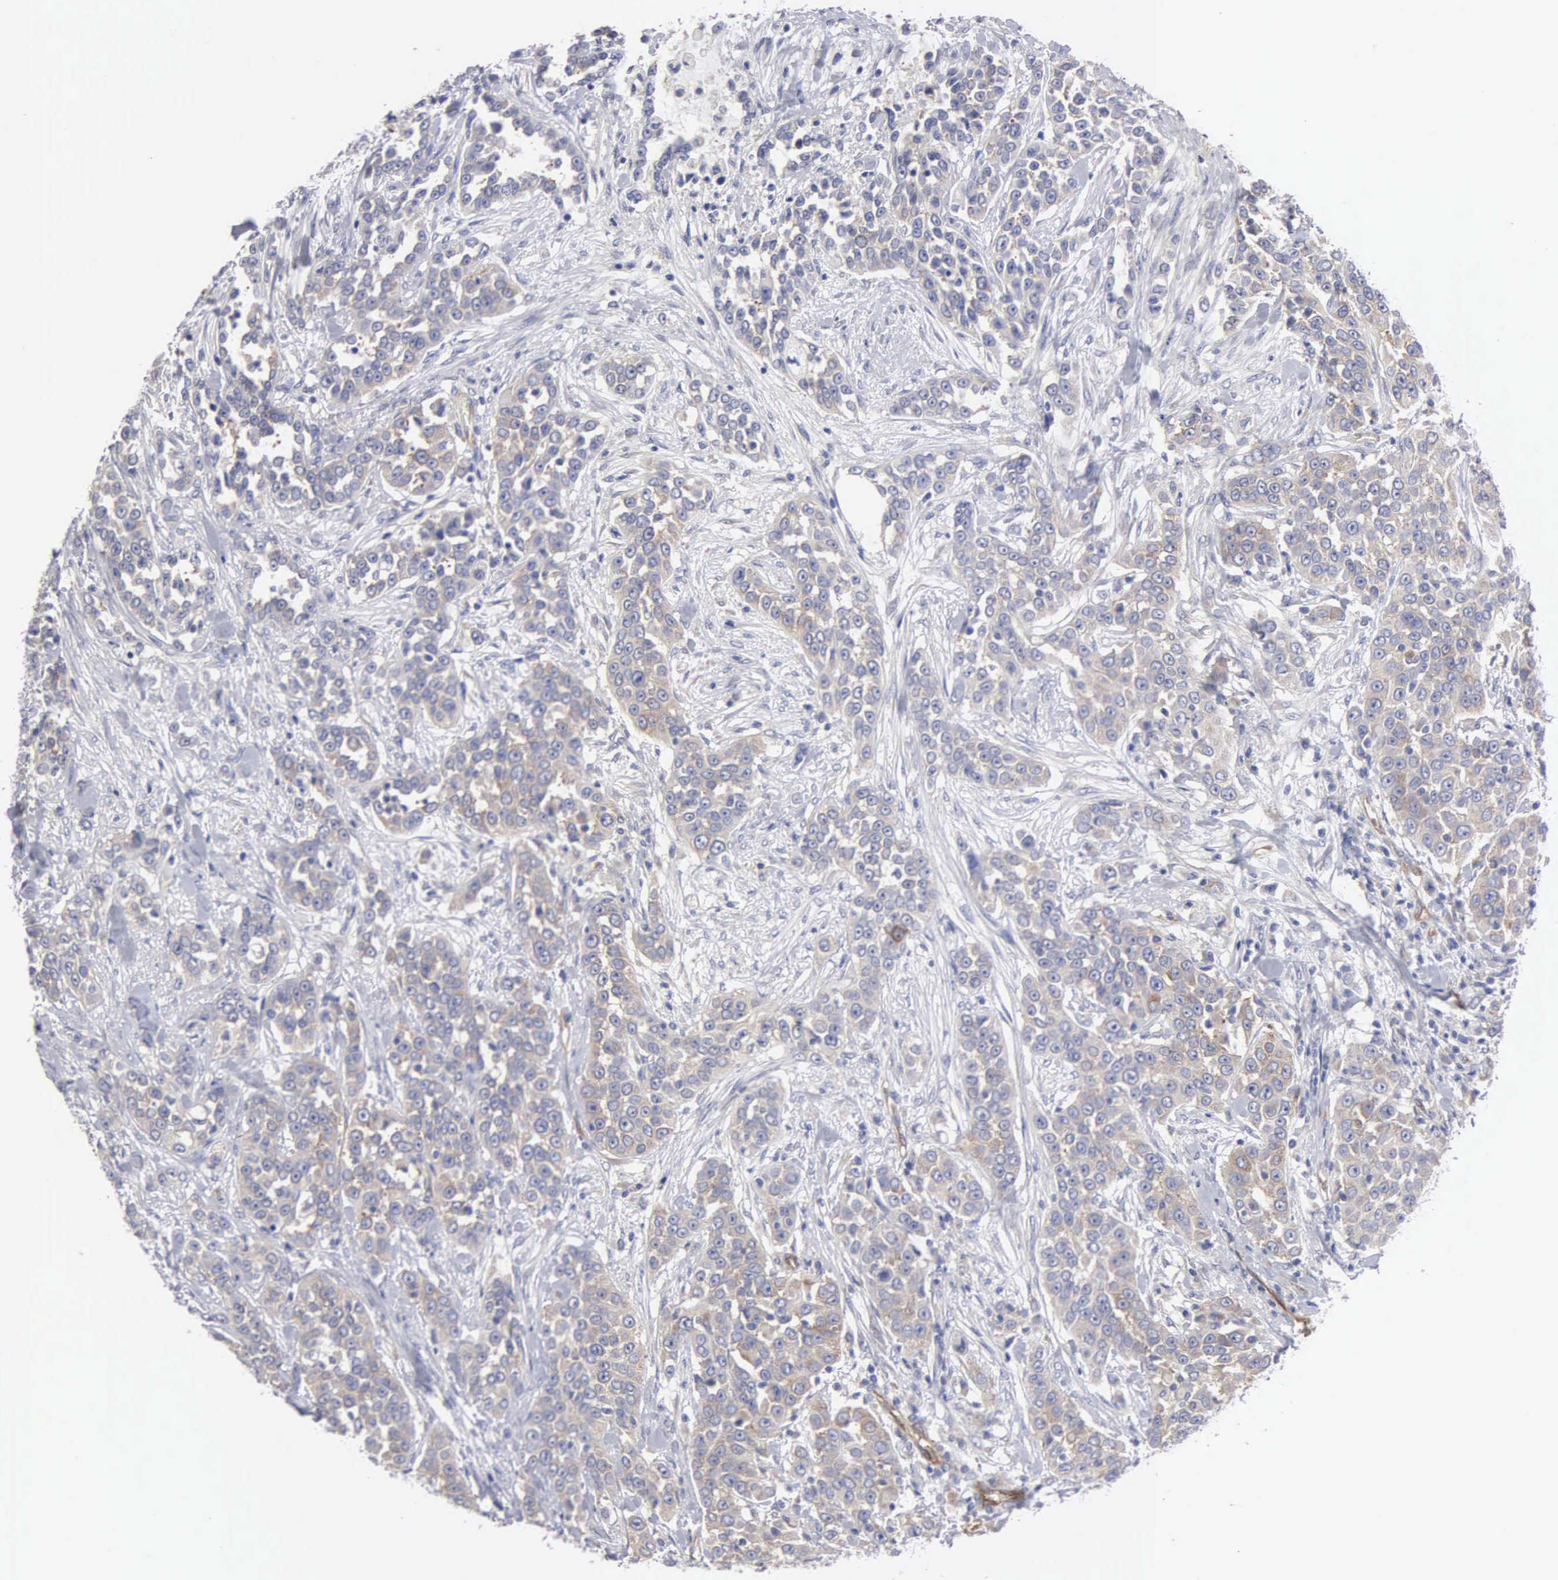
{"staining": {"intensity": "weak", "quantity": ">75%", "location": "cytoplasmic/membranous"}, "tissue": "urothelial cancer", "cell_type": "Tumor cells", "image_type": "cancer", "snomed": [{"axis": "morphology", "description": "Urothelial carcinoma, High grade"}, {"axis": "topography", "description": "Urinary bladder"}], "caption": "A photomicrograph of urothelial cancer stained for a protein demonstrates weak cytoplasmic/membranous brown staining in tumor cells.", "gene": "RDX", "patient": {"sex": "female", "age": 80}}